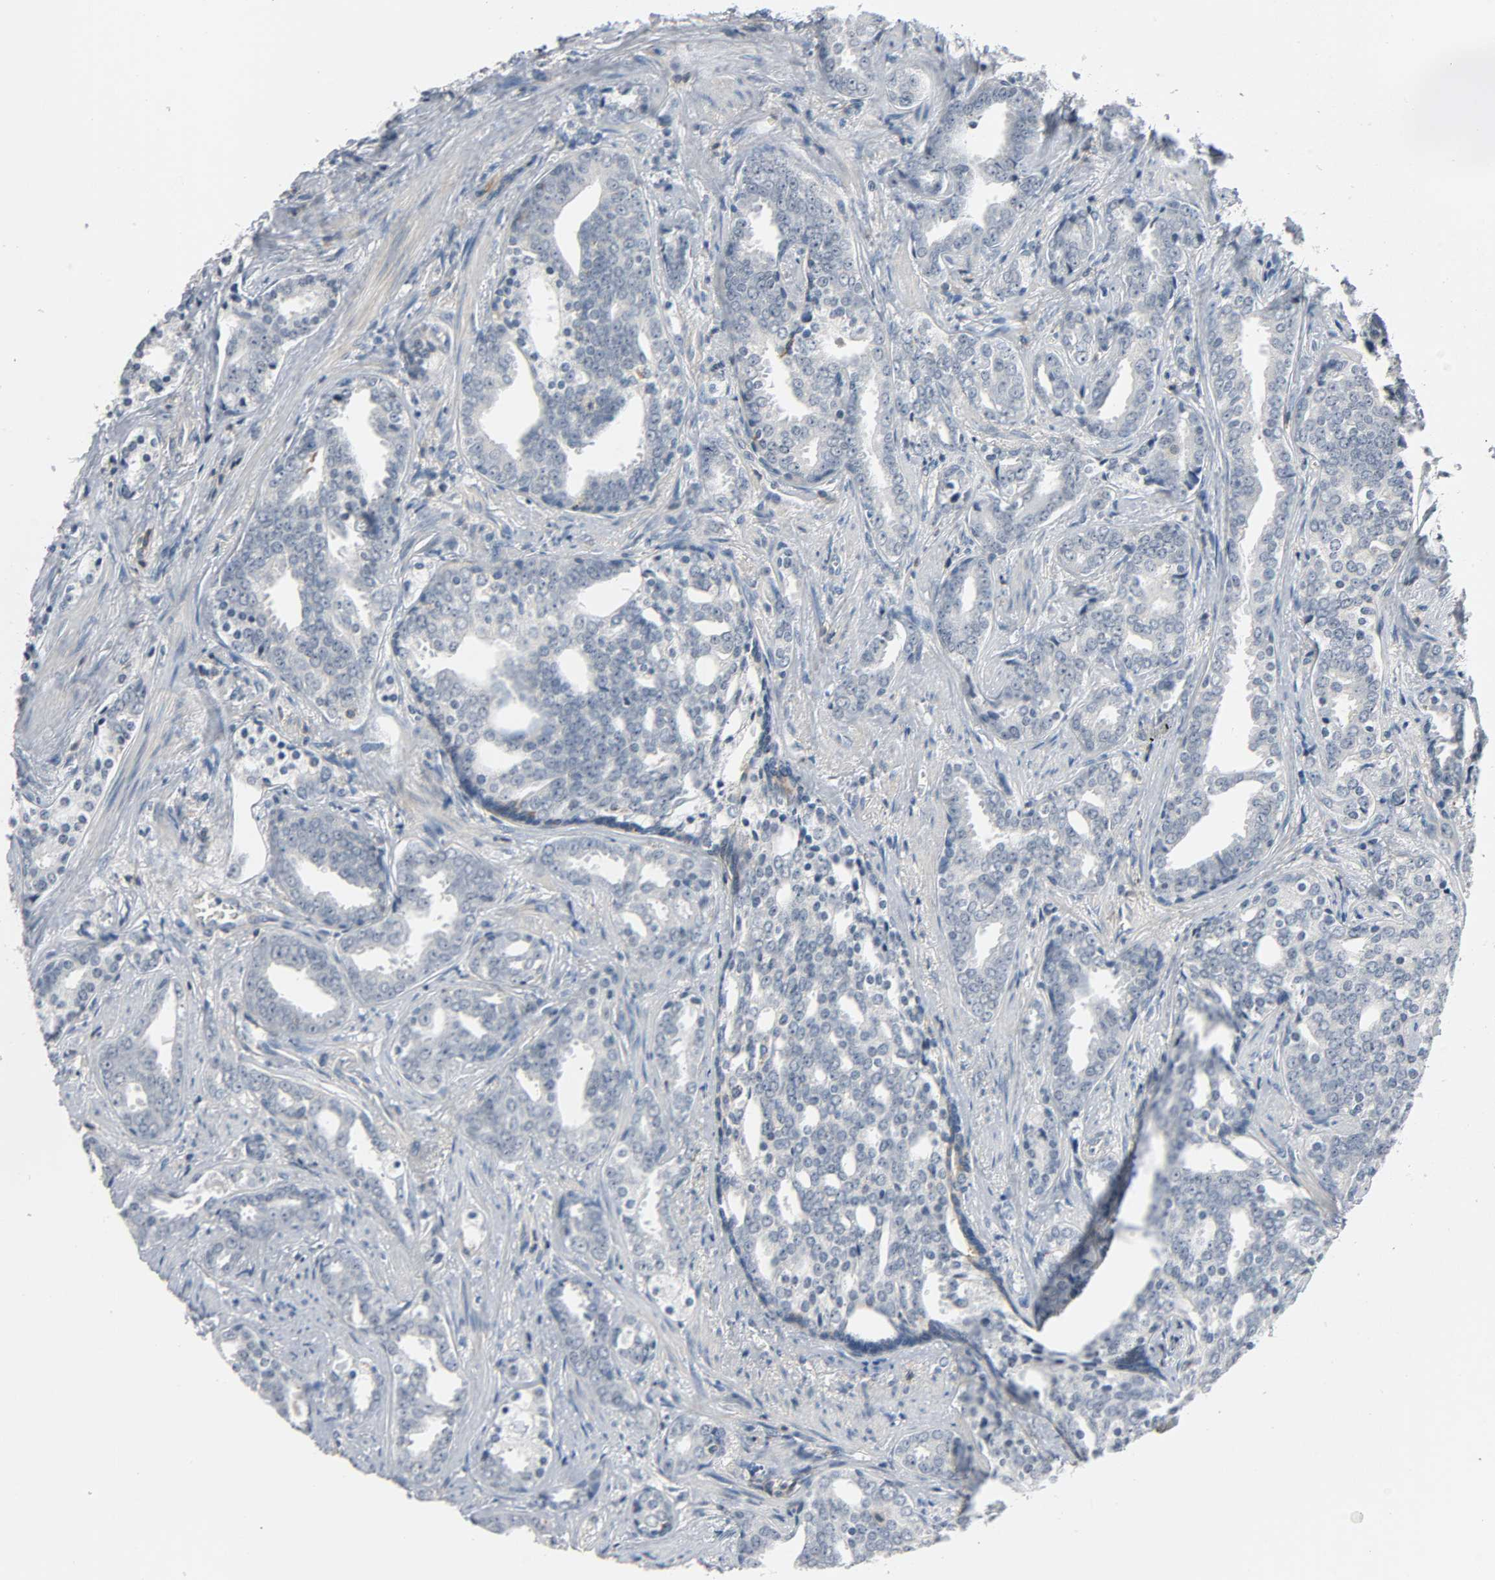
{"staining": {"intensity": "negative", "quantity": "none", "location": "none"}, "tissue": "prostate cancer", "cell_type": "Tumor cells", "image_type": "cancer", "snomed": [{"axis": "morphology", "description": "Adenocarcinoma, High grade"}, {"axis": "topography", "description": "Prostate"}], "caption": "A micrograph of high-grade adenocarcinoma (prostate) stained for a protein displays no brown staining in tumor cells.", "gene": "CD4", "patient": {"sex": "male", "age": 67}}